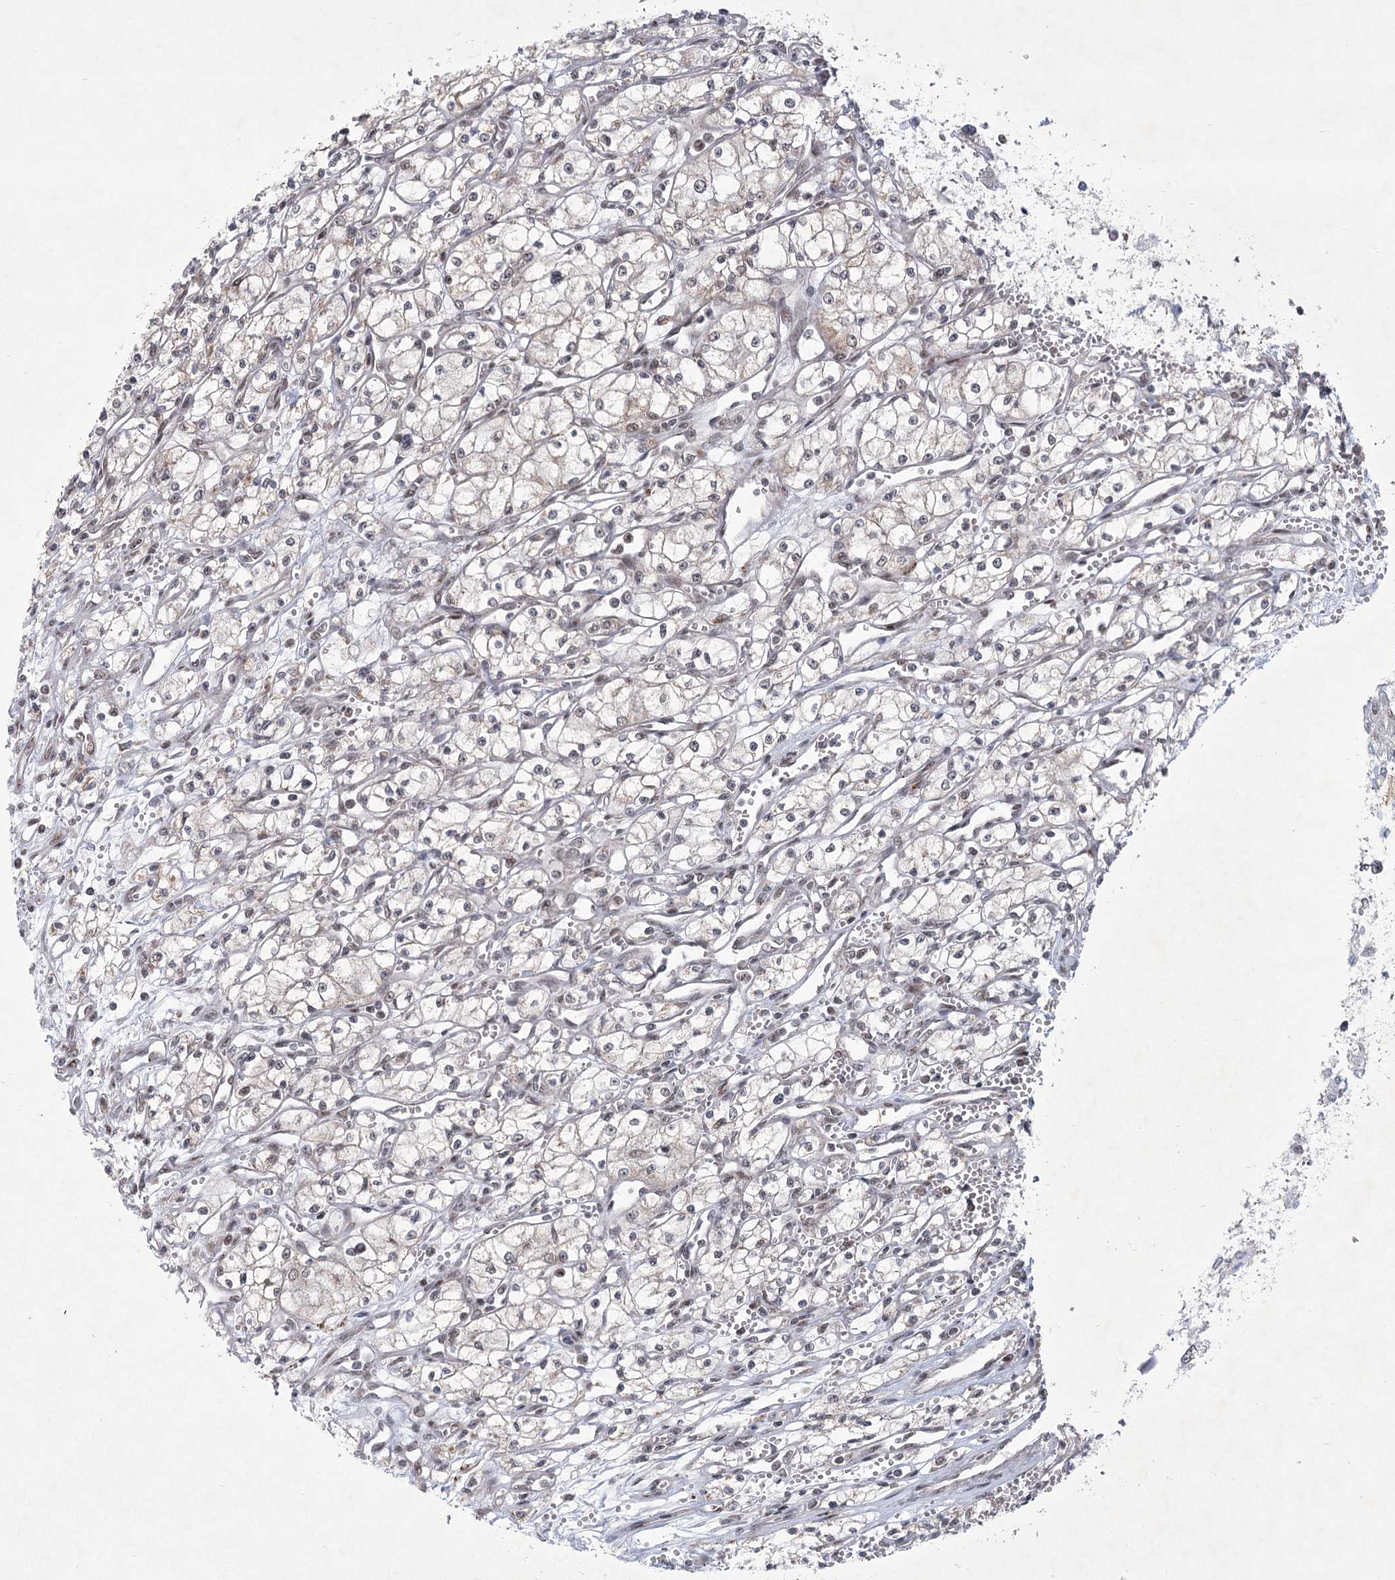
{"staining": {"intensity": "weak", "quantity": ">75%", "location": "nuclear"}, "tissue": "renal cancer", "cell_type": "Tumor cells", "image_type": "cancer", "snomed": [{"axis": "morphology", "description": "Adenocarcinoma, NOS"}, {"axis": "topography", "description": "Kidney"}], "caption": "Protein expression analysis of renal cancer (adenocarcinoma) displays weak nuclear expression in approximately >75% of tumor cells. (Brightfield microscopy of DAB IHC at high magnification).", "gene": "CIB4", "patient": {"sex": "male", "age": 59}}